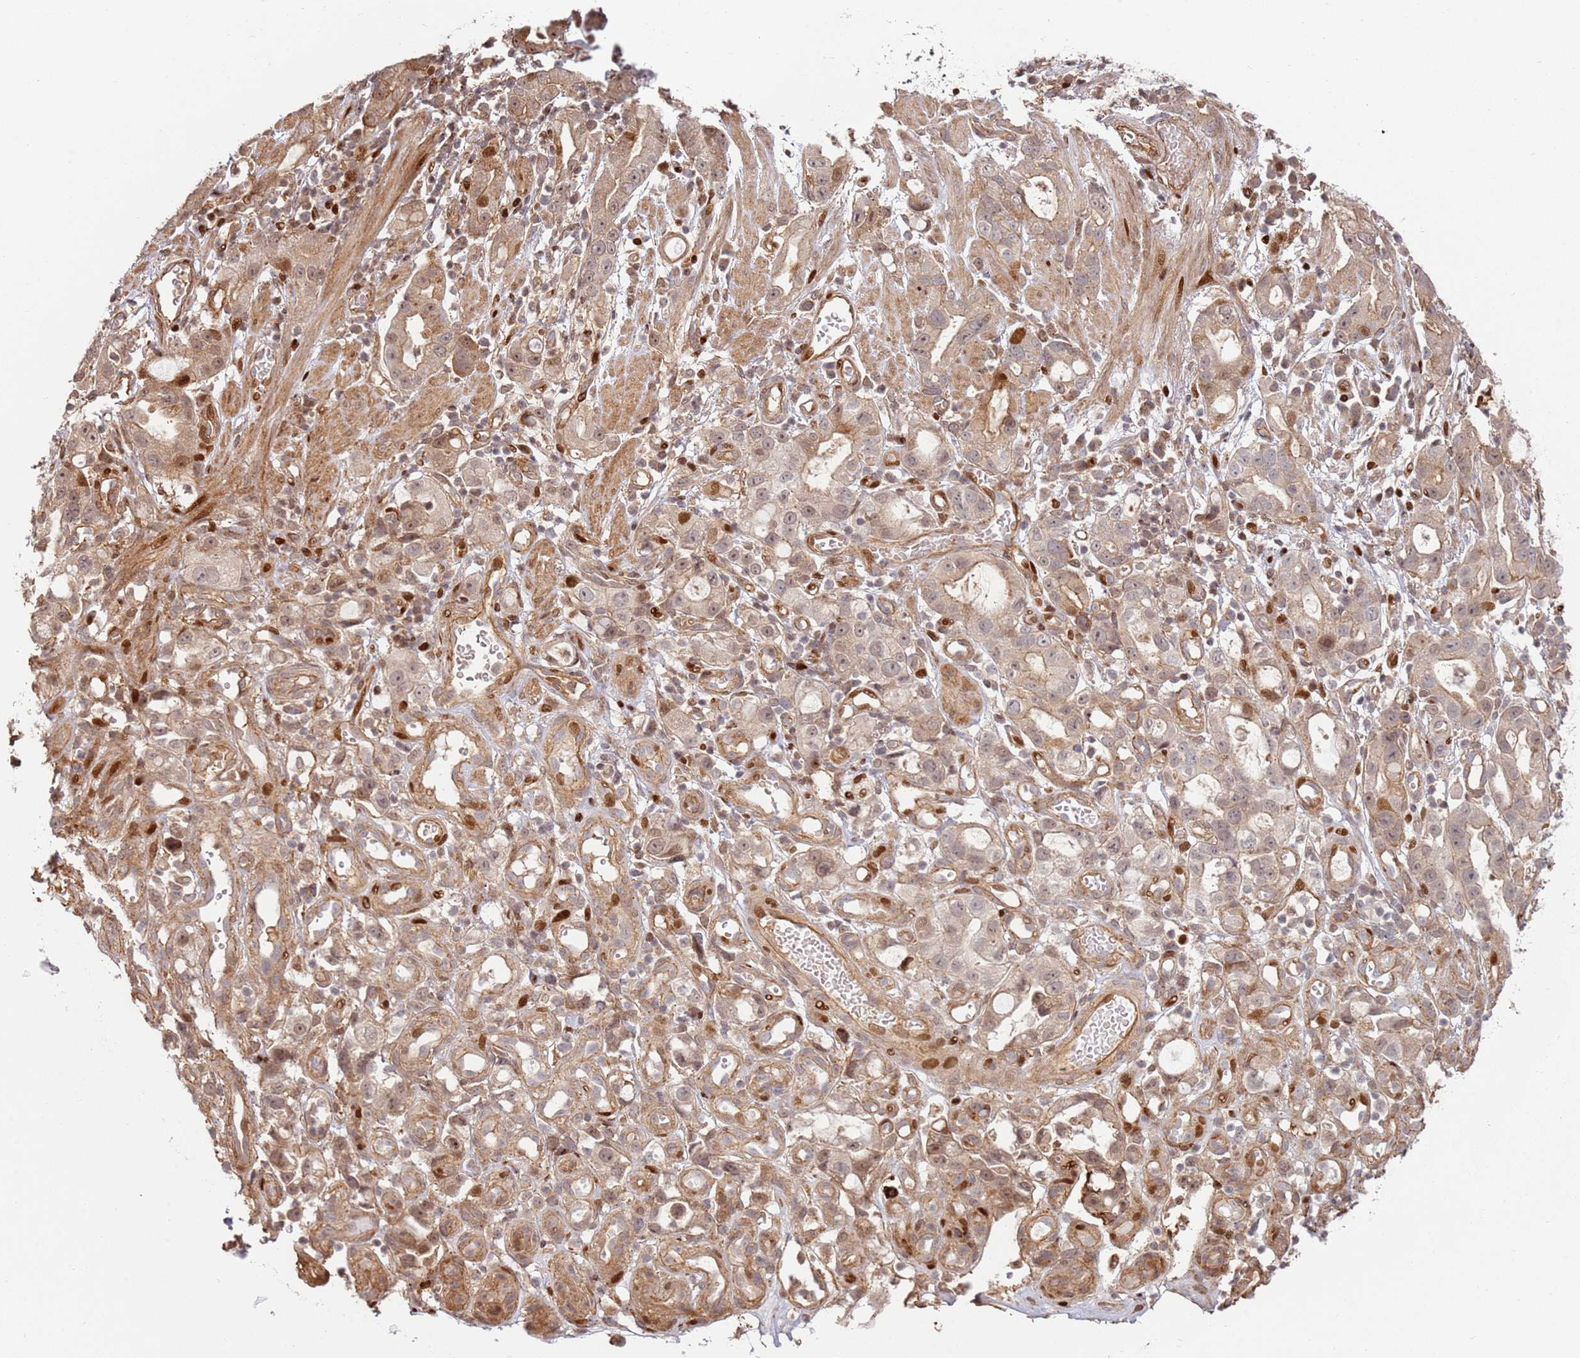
{"staining": {"intensity": "moderate", "quantity": "25%-75%", "location": "cytoplasmic/membranous"}, "tissue": "stomach cancer", "cell_type": "Tumor cells", "image_type": "cancer", "snomed": [{"axis": "morphology", "description": "Adenocarcinoma, NOS"}, {"axis": "topography", "description": "Stomach"}], "caption": "Immunohistochemical staining of stomach cancer (adenocarcinoma) shows medium levels of moderate cytoplasmic/membranous protein staining in approximately 25%-75% of tumor cells.", "gene": "TMEM233", "patient": {"sex": "male", "age": 55}}